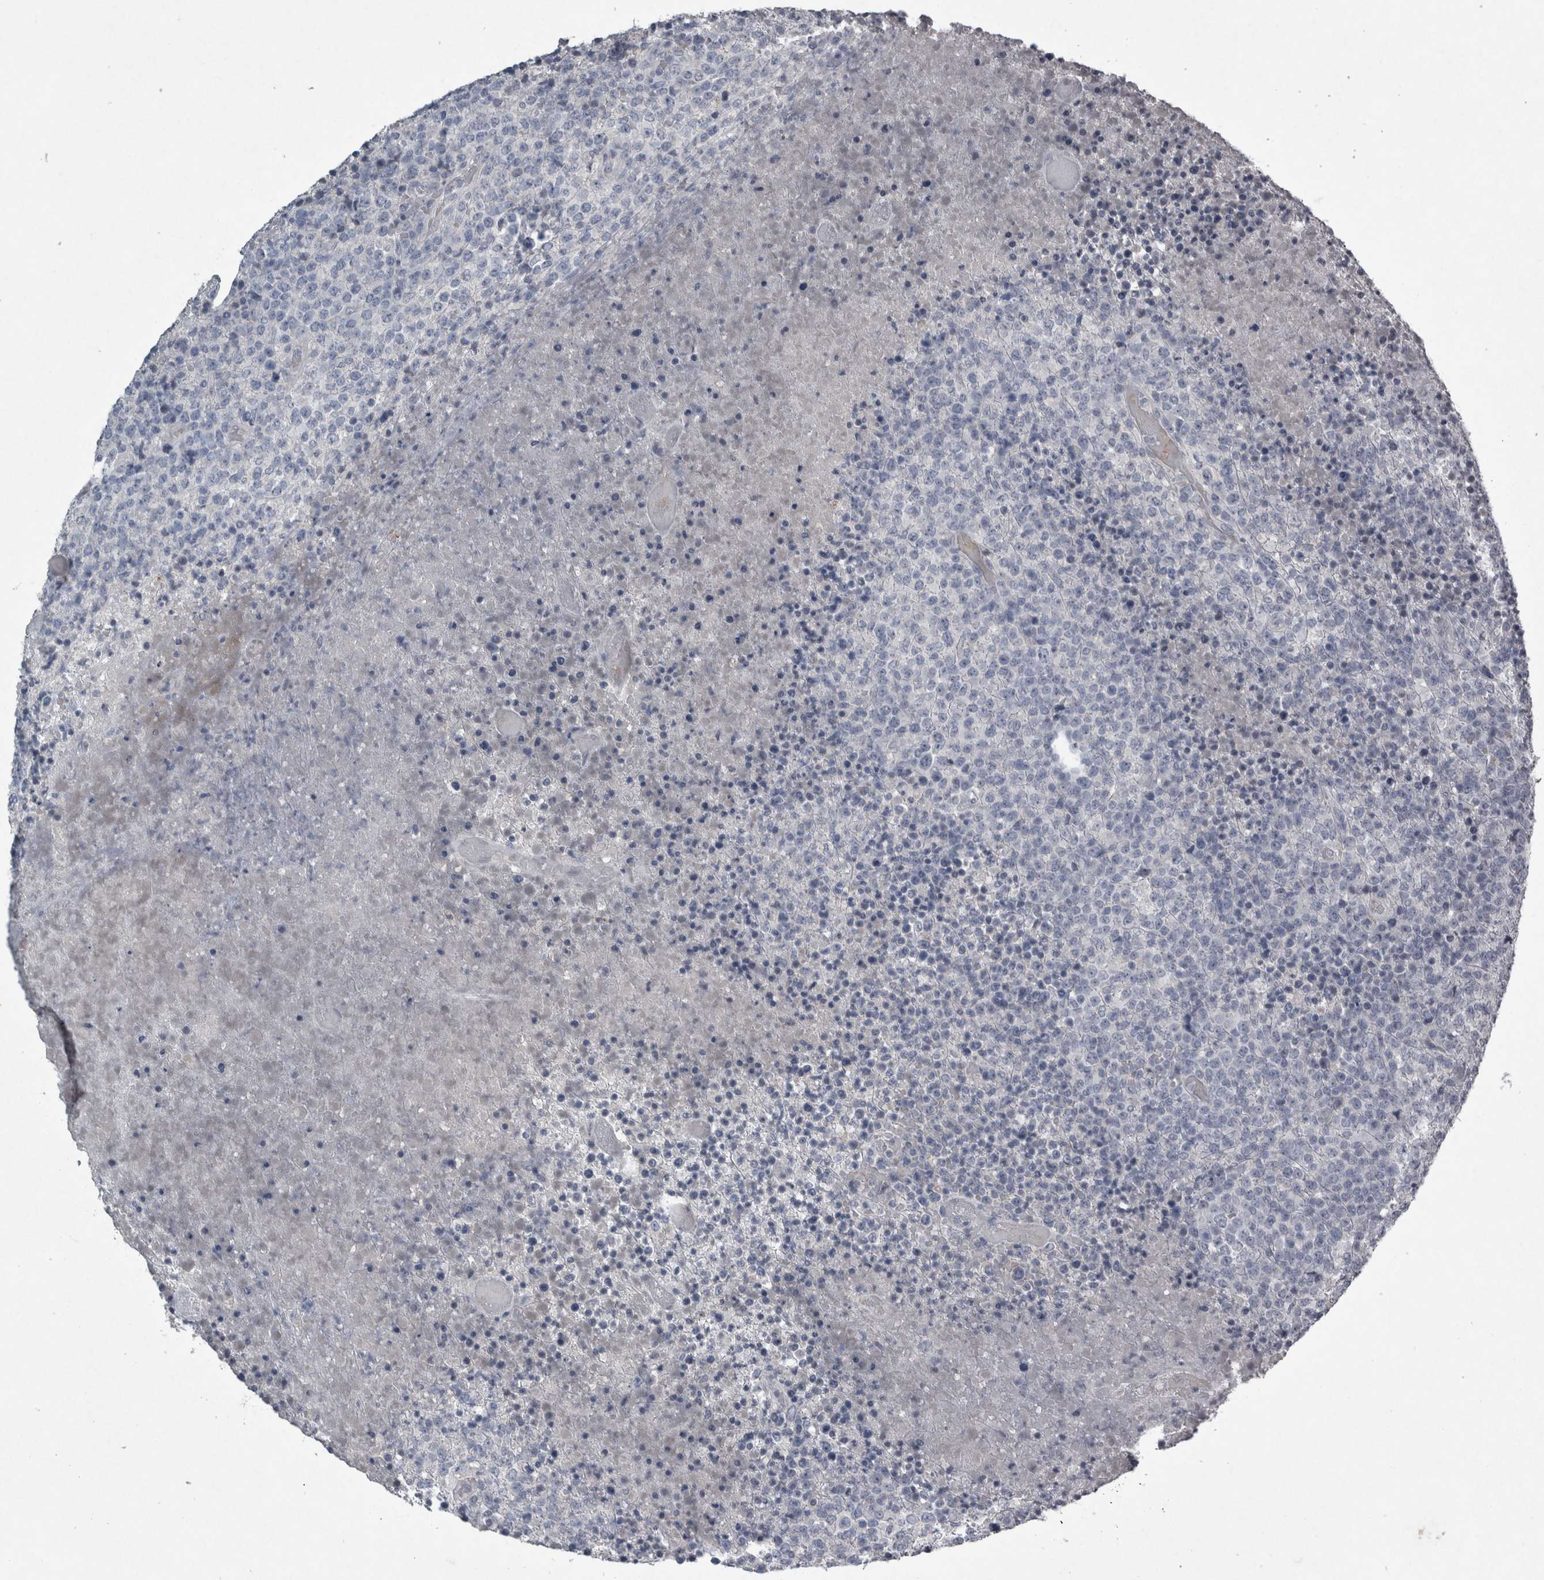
{"staining": {"intensity": "negative", "quantity": "none", "location": "none"}, "tissue": "lymphoma", "cell_type": "Tumor cells", "image_type": "cancer", "snomed": [{"axis": "morphology", "description": "Malignant lymphoma, non-Hodgkin's type, High grade"}, {"axis": "topography", "description": "Lymph node"}], "caption": "Tumor cells show no significant positivity in malignant lymphoma, non-Hodgkin's type (high-grade).", "gene": "PDX1", "patient": {"sex": "male", "age": 13}}